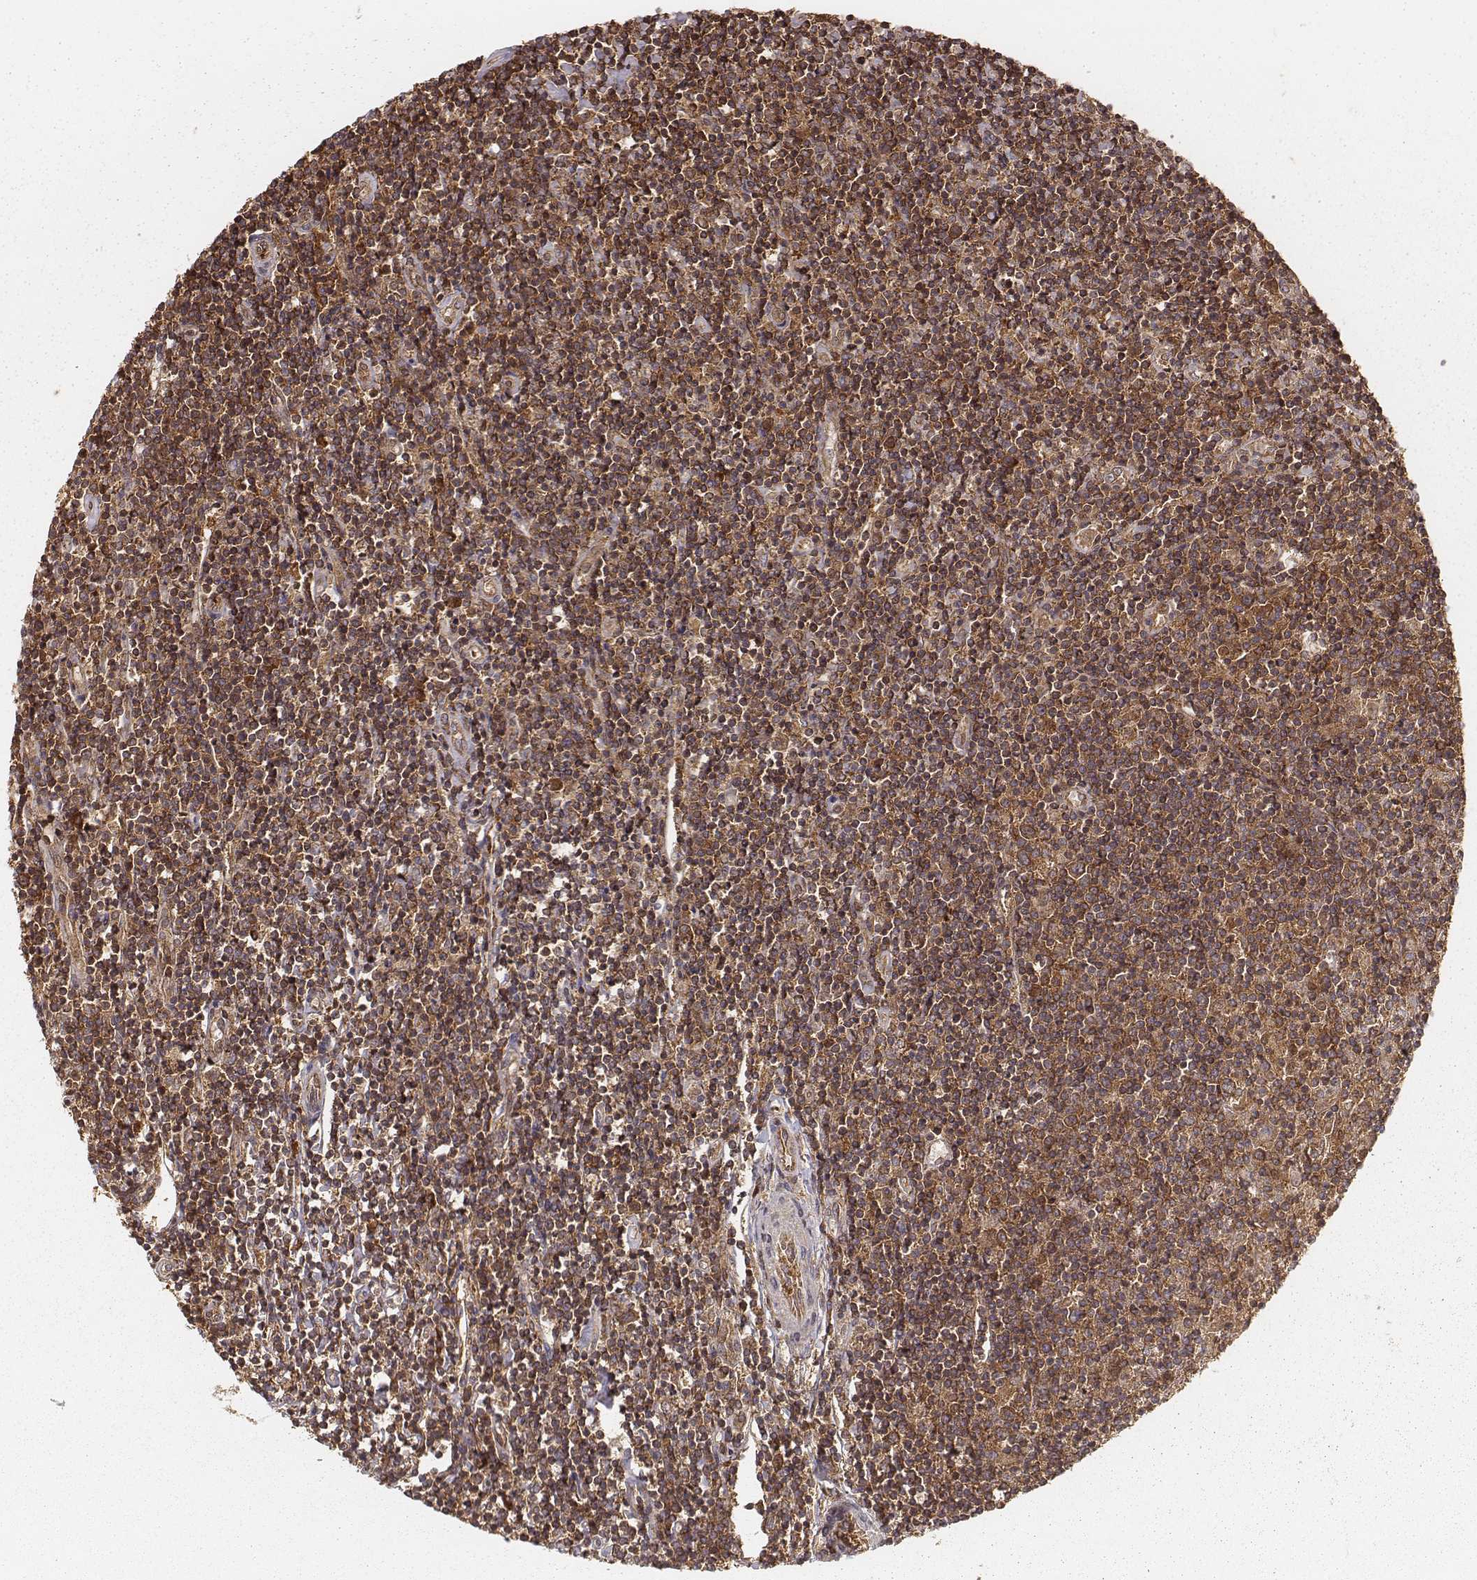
{"staining": {"intensity": "strong", "quantity": ">75%", "location": "cytoplasmic/membranous"}, "tissue": "lymphoma", "cell_type": "Tumor cells", "image_type": "cancer", "snomed": [{"axis": "morphology", "description": "Hodgkin's disease, NOS"}, {"axis": "topography", "description": "Lymph node"}], "caption": "Immunohistochemistry histopathology image of human Hodgkin's disease stained for a protein (brown), which shows high levels of strong cytoplasmic/membranous expression in approximately >75% of tumor cells.", "gene": "CARS1", "patient": {"sex": "male", "age": 40}}